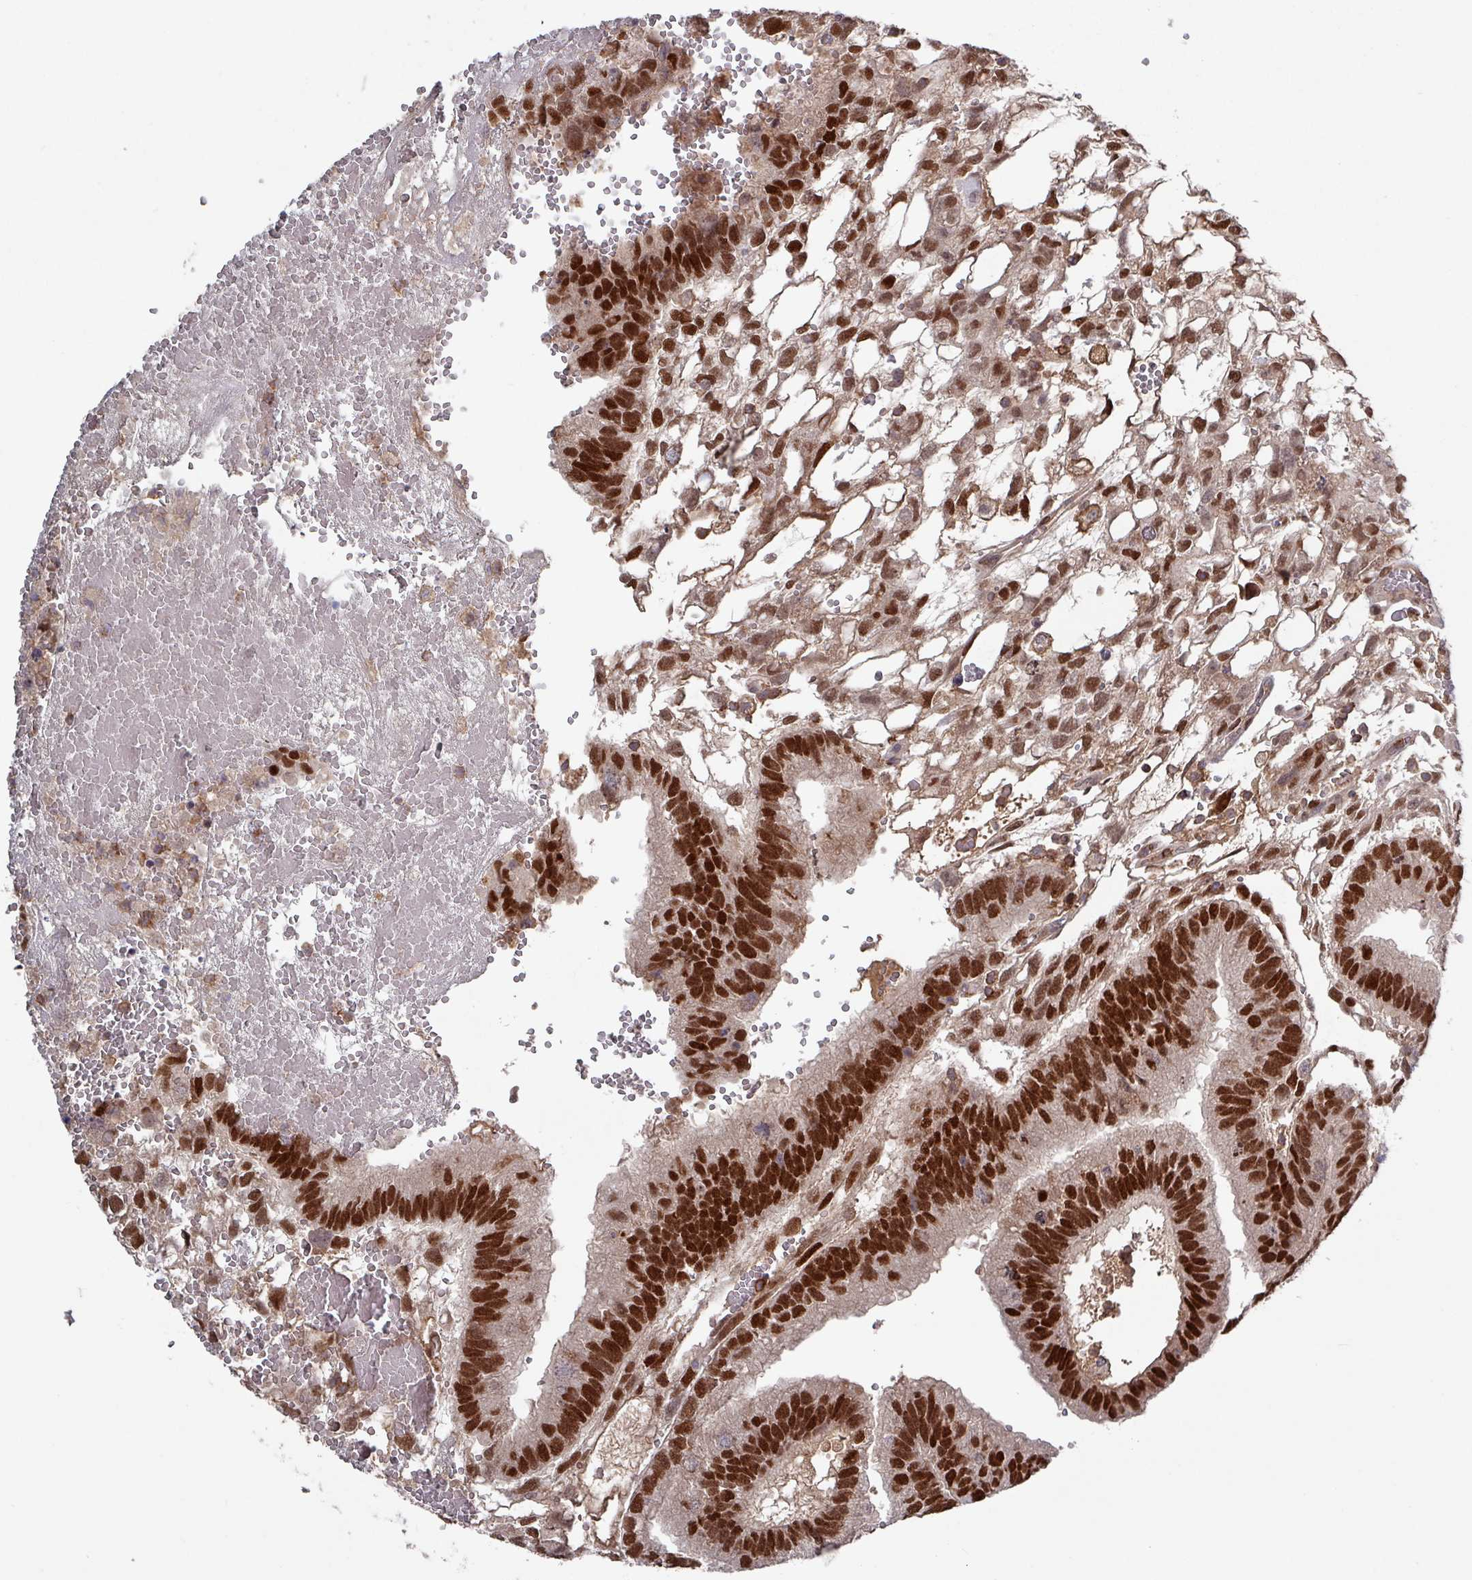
{"staining": {"intensity": "strong", "quantity": ">75%", "location": "nuclear"}, "tissue": "testis cancer", "cell_type": "Tumor cells", "image_type": "cancer", "snomed": [{"axis": "morphology", "description": "Normal tissue, NOS"}, {"axis": "morphology", "description": "Carcinoma, Embryonal, NOS"}, {"axis": "topography", "description": "Testis"}], "caption": "This photomicrograph displays IHC staining of testis cancer (embryonal carcinoma), with high strong nuclear expression in approximately >75% of tumor cells.", "gene": "PRRX1", "patient": {"sex": "male", "age": 32}}